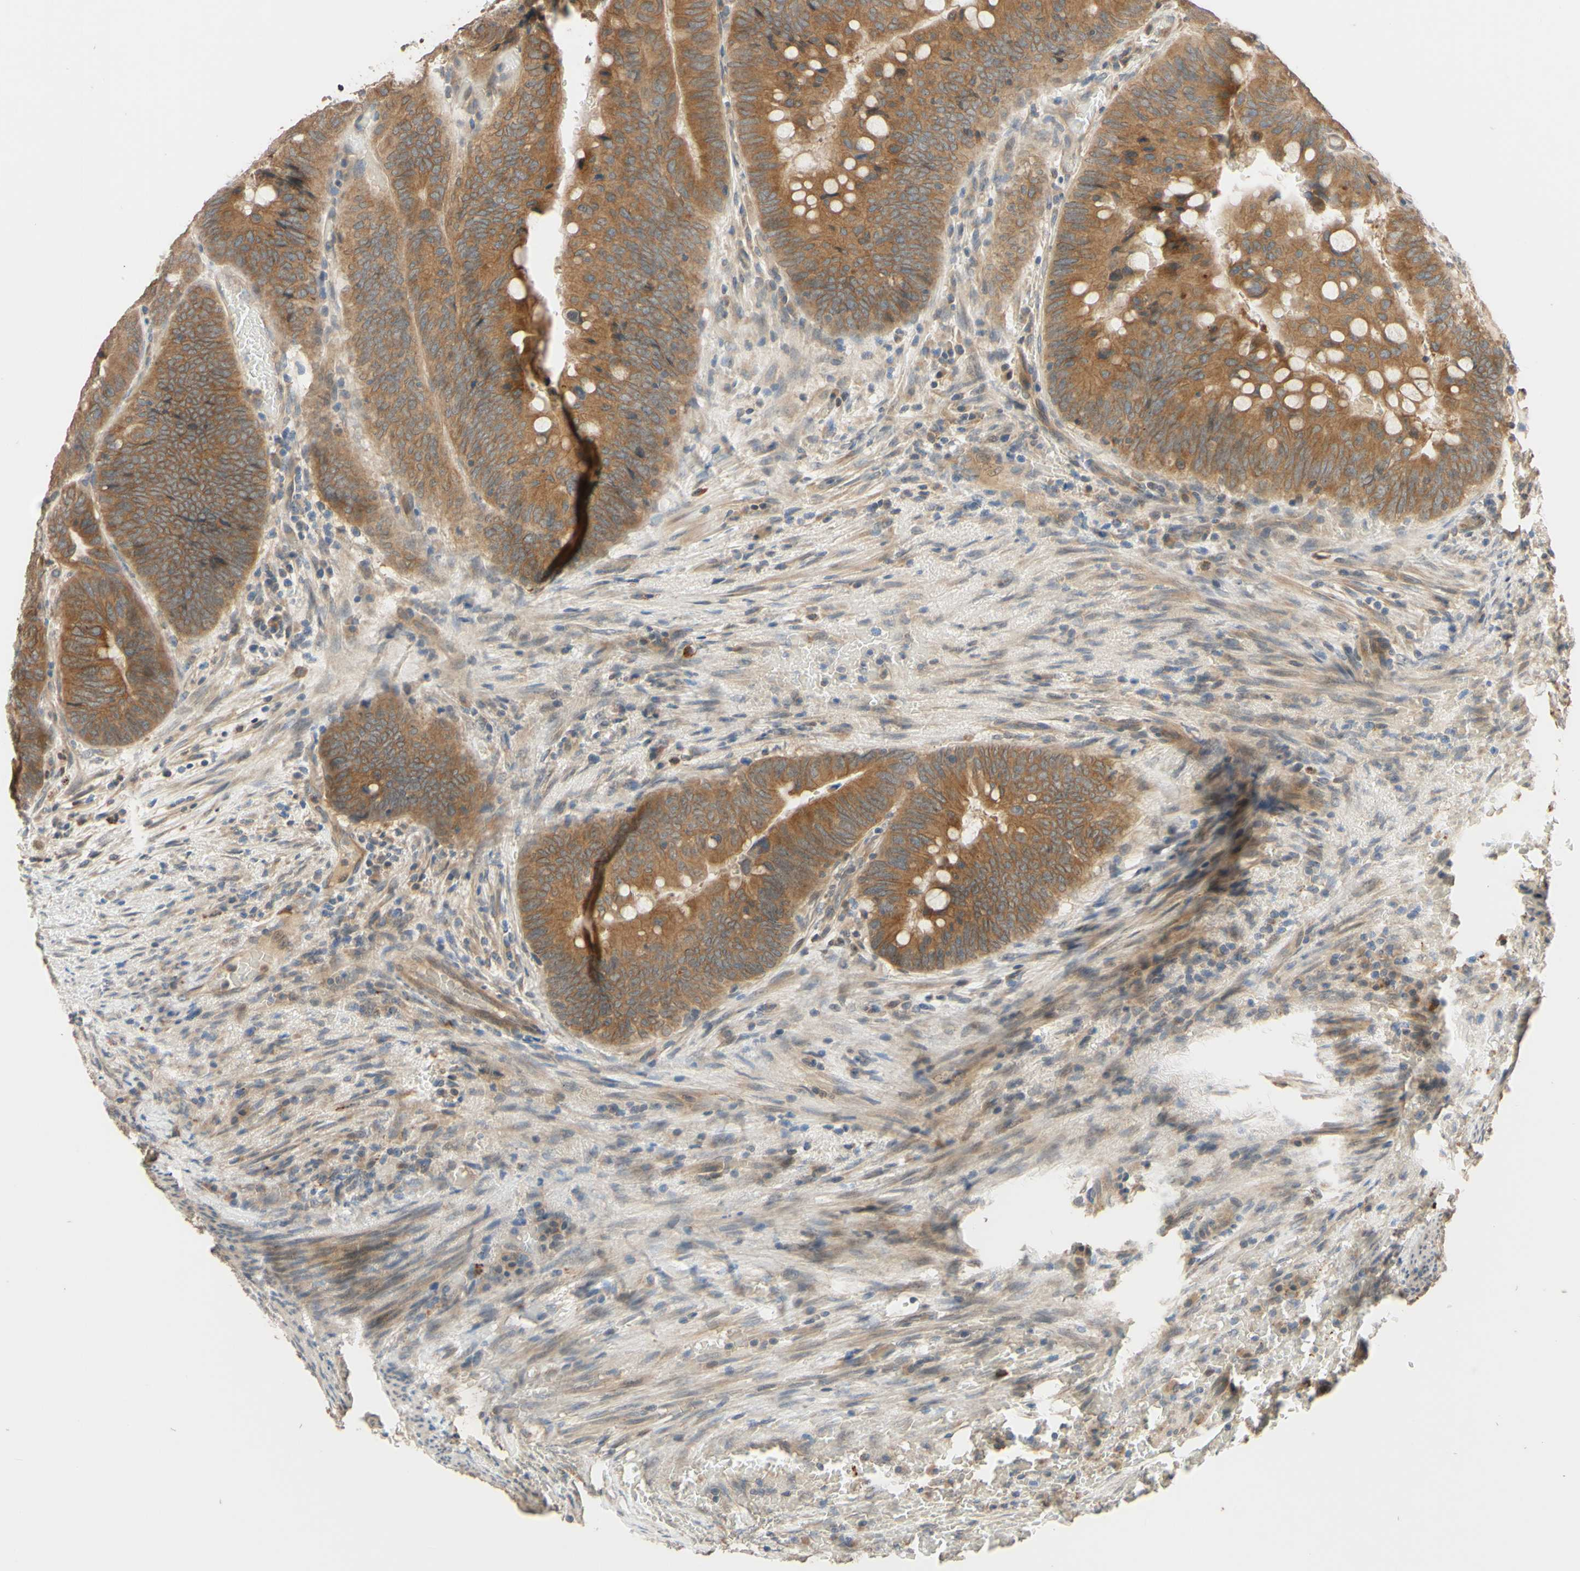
{"staining": {"intensity": "moderate", "quantity": ">75%", "location": "cytoplasmic/membranous"}, "tissue": "colorectal cancer", "cell_type": "Tumor cells", "image_type": "cancer", "snomed": [{"axis": "morphology", "description": "Normal tissue, NOS"}, {"axis": "morphology", "description": "Adenocarcinoma, NOS"}, {"axis": "topography", "description": "Rectum"}, {"axis": "topography", "description": "Peripheral nerve tissue"}], "caption": "A histopathology image of human colorectal cancer (adenocarcinoma) stained for a protein exhibits moderate cytoplasmic/membranous brown staining in tumor cells.", "gene": "SMIM19", "patient": {"sex": "male", "age": 92}}